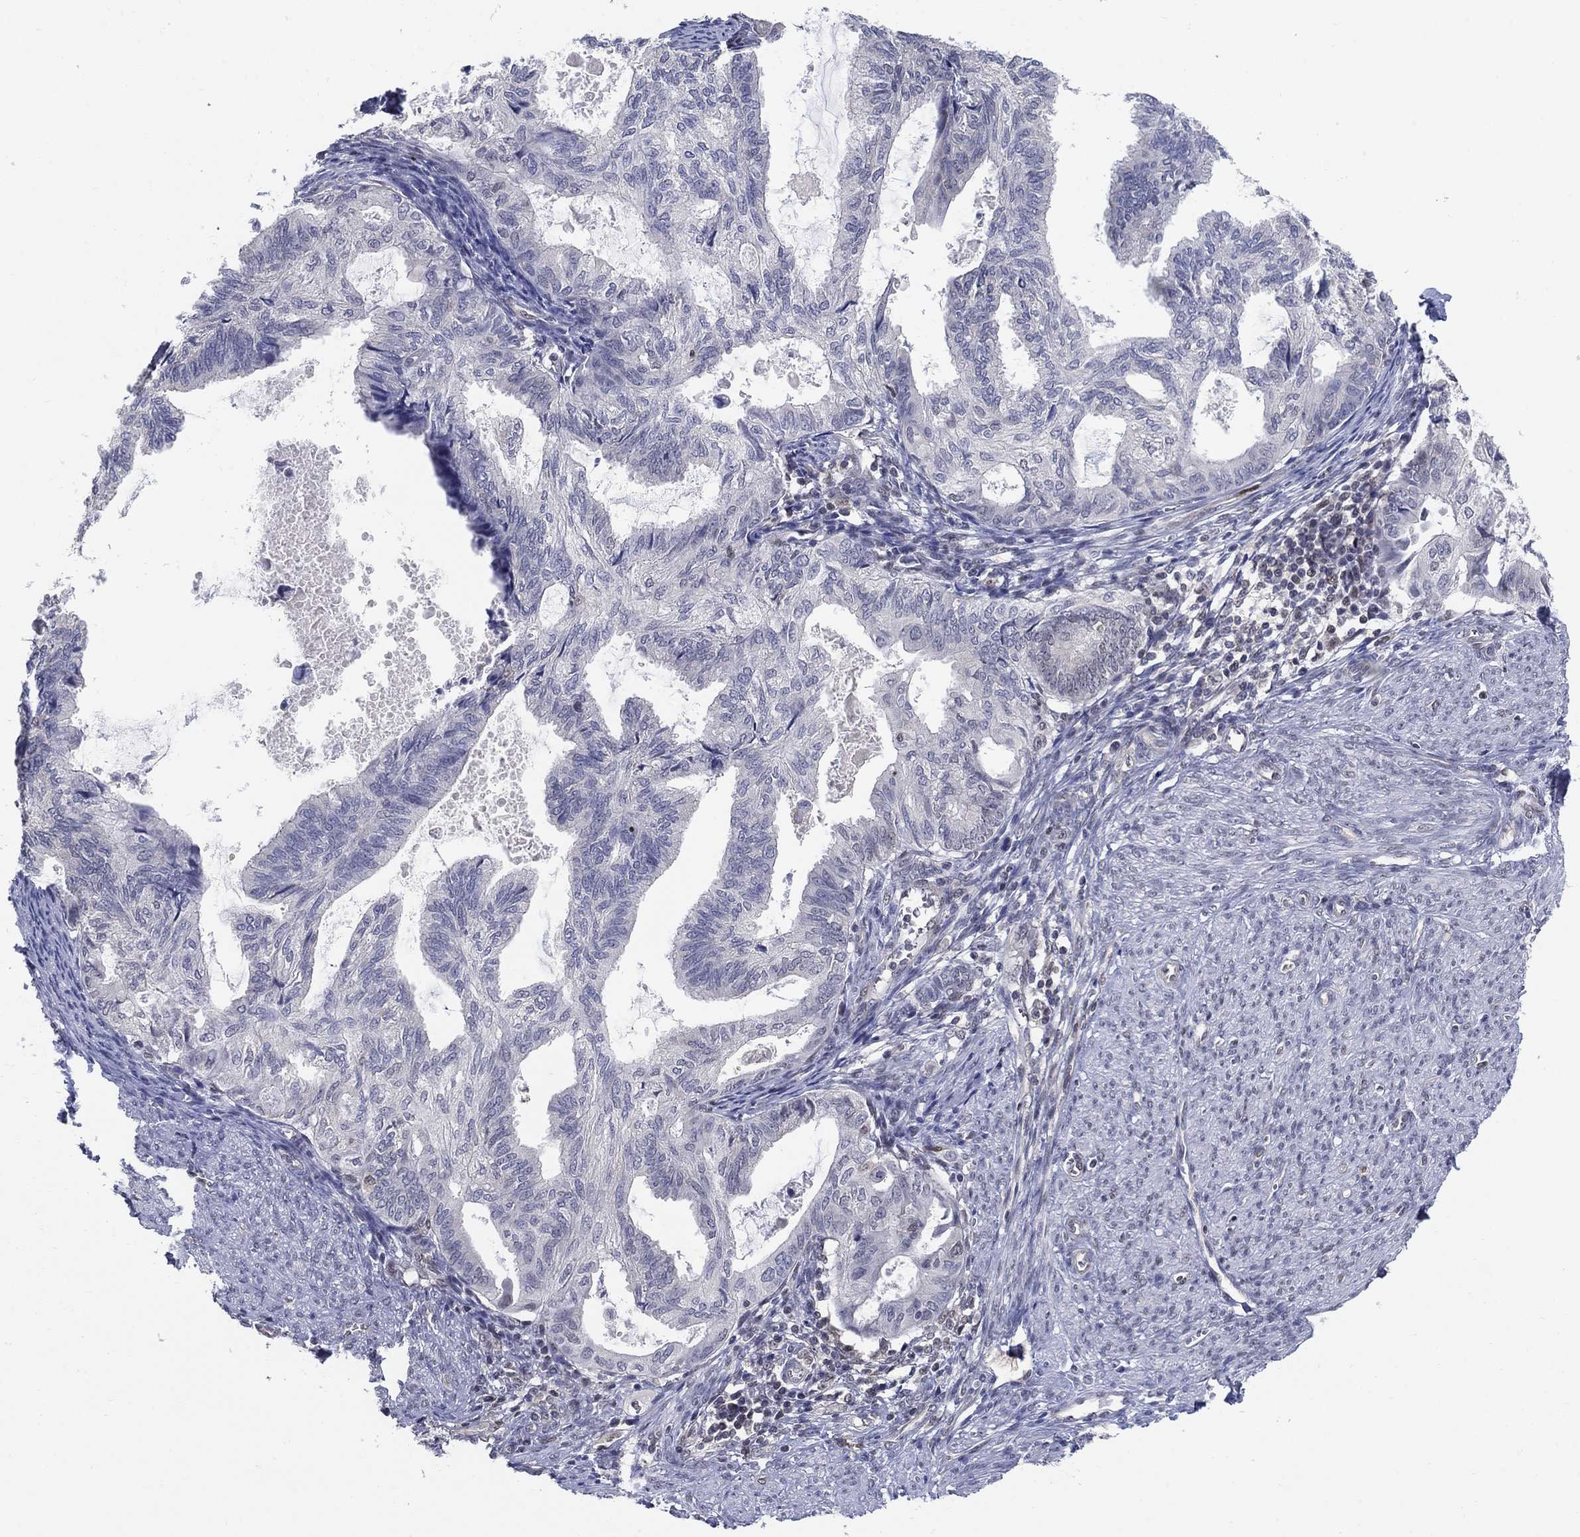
{"staining": {"intensity": "negative", "quantity": "none", "location": "none"}, "tissue": "endometrial cancer", "cell_type": "Tumor cells", "image_type": "cancer", "snomed": [{"axis": "morphology", "description": "Adenocarcinoma, NOS"}, {"axis": "topography", "description": "Endometrium"}], "caption": "IHC micrograph of neoplastic tissue: human endometrial adenocarcinoma stained with DAB (3,3'-diaminobenzidine) reveals no significant protein expression in tumor cells.", "gene": "CENPE", "patient": {"sex": "female", "age": 86}}